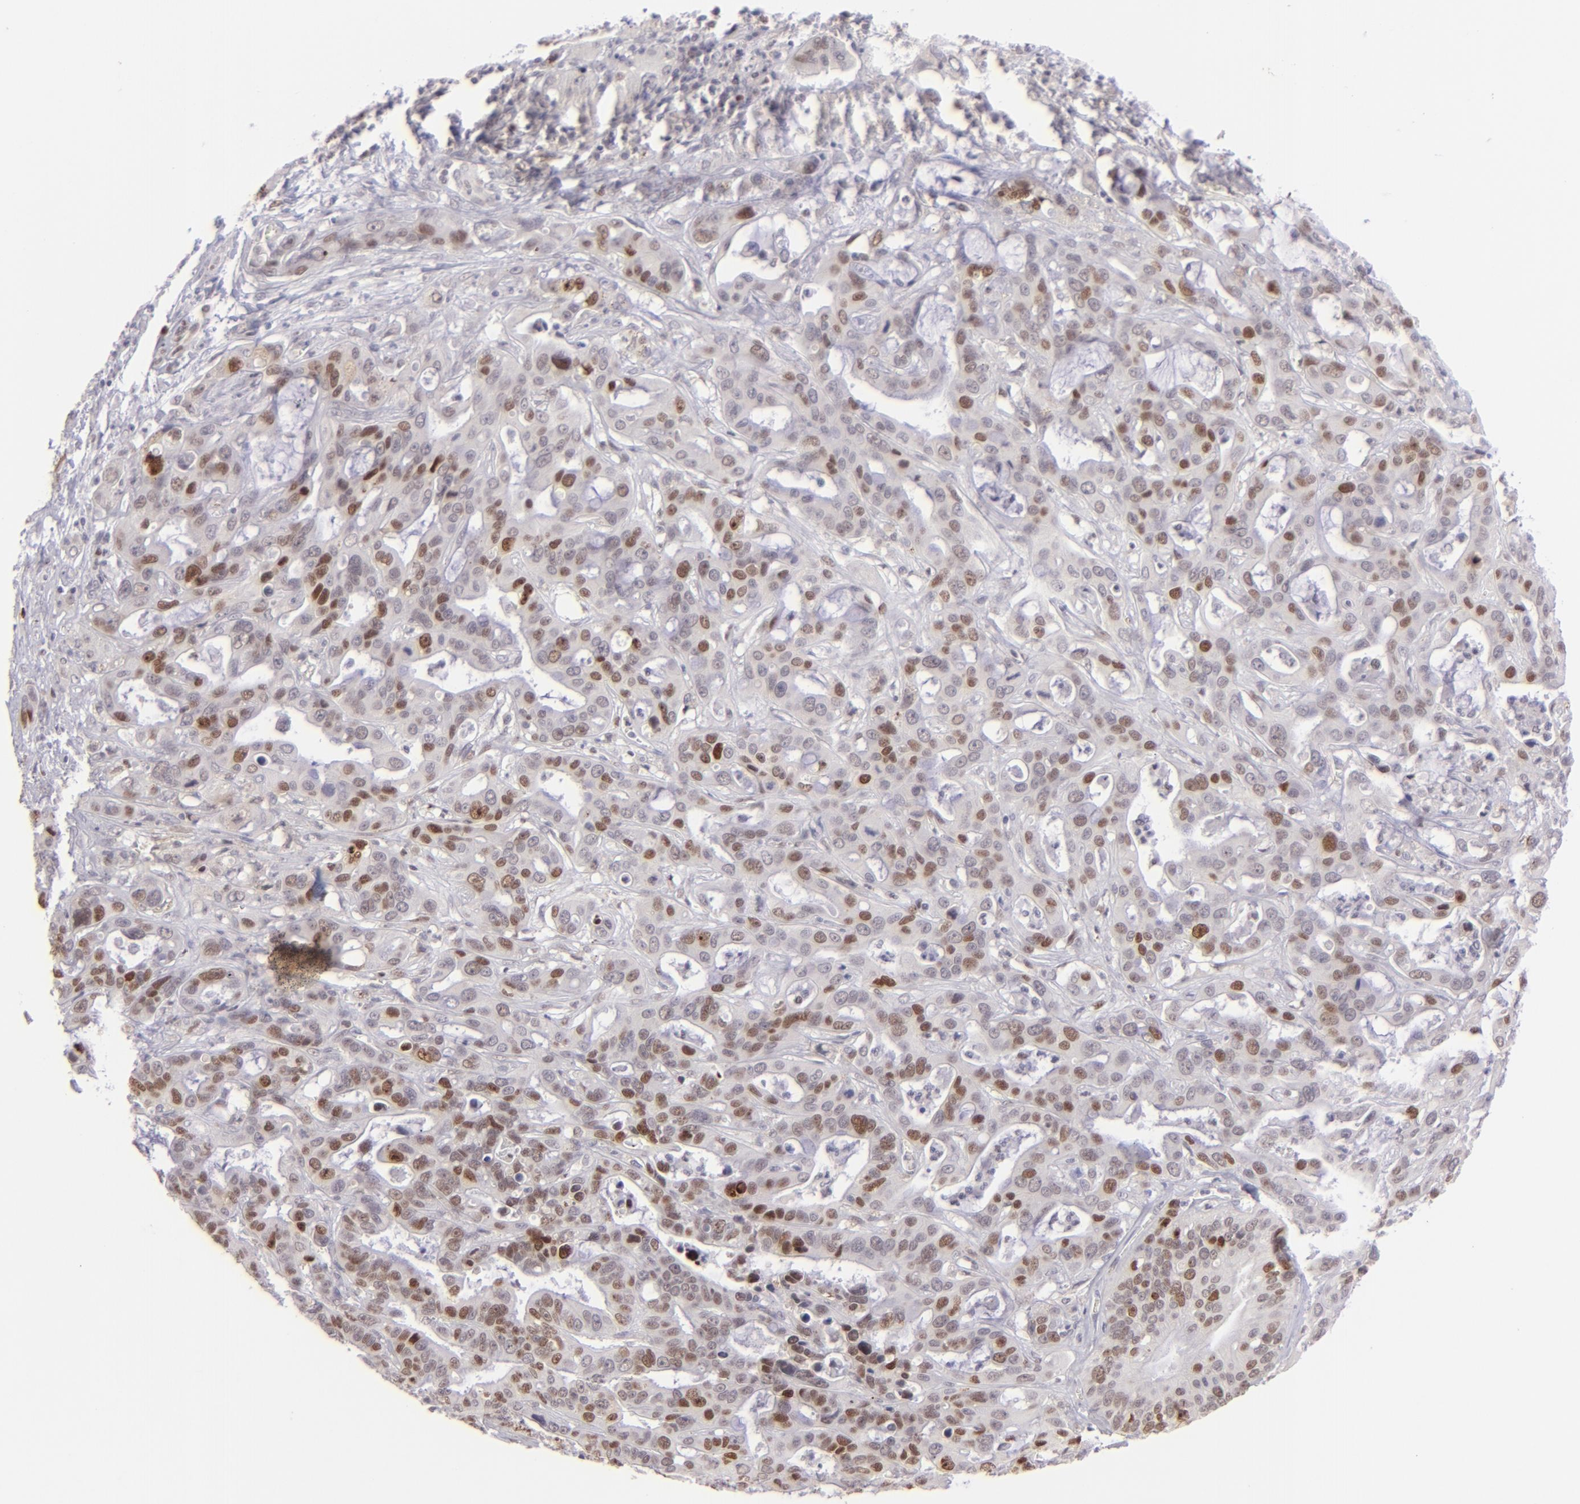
{"staining": {"intensity": "moderate", "quantity": "25%-75%", "location": "none"}, "tissue": "liver cancer", "cell_type": "Tumor cells", "image_type": "cancer", "snomed": [{"axis": "morphology", "description": "Cholangiocarcinoma"}, {"axis": "topography", "description": "Liver"}], "caption": "High-power microscopy captured an immunohistochemistry (IHC) image of liver cholangiocarcinoma, revealing moderate None expression in about 25%-75% of tumor cells. The staining was performed using DAB (3,3'-diaminobenzidine) to visualize the protein expression in brown, while the nuclei were stained in blue with hematoxylin (Magnification: 20x).", "gene": "POU2F1", "patient": {"sex": "female", "age": 65}}